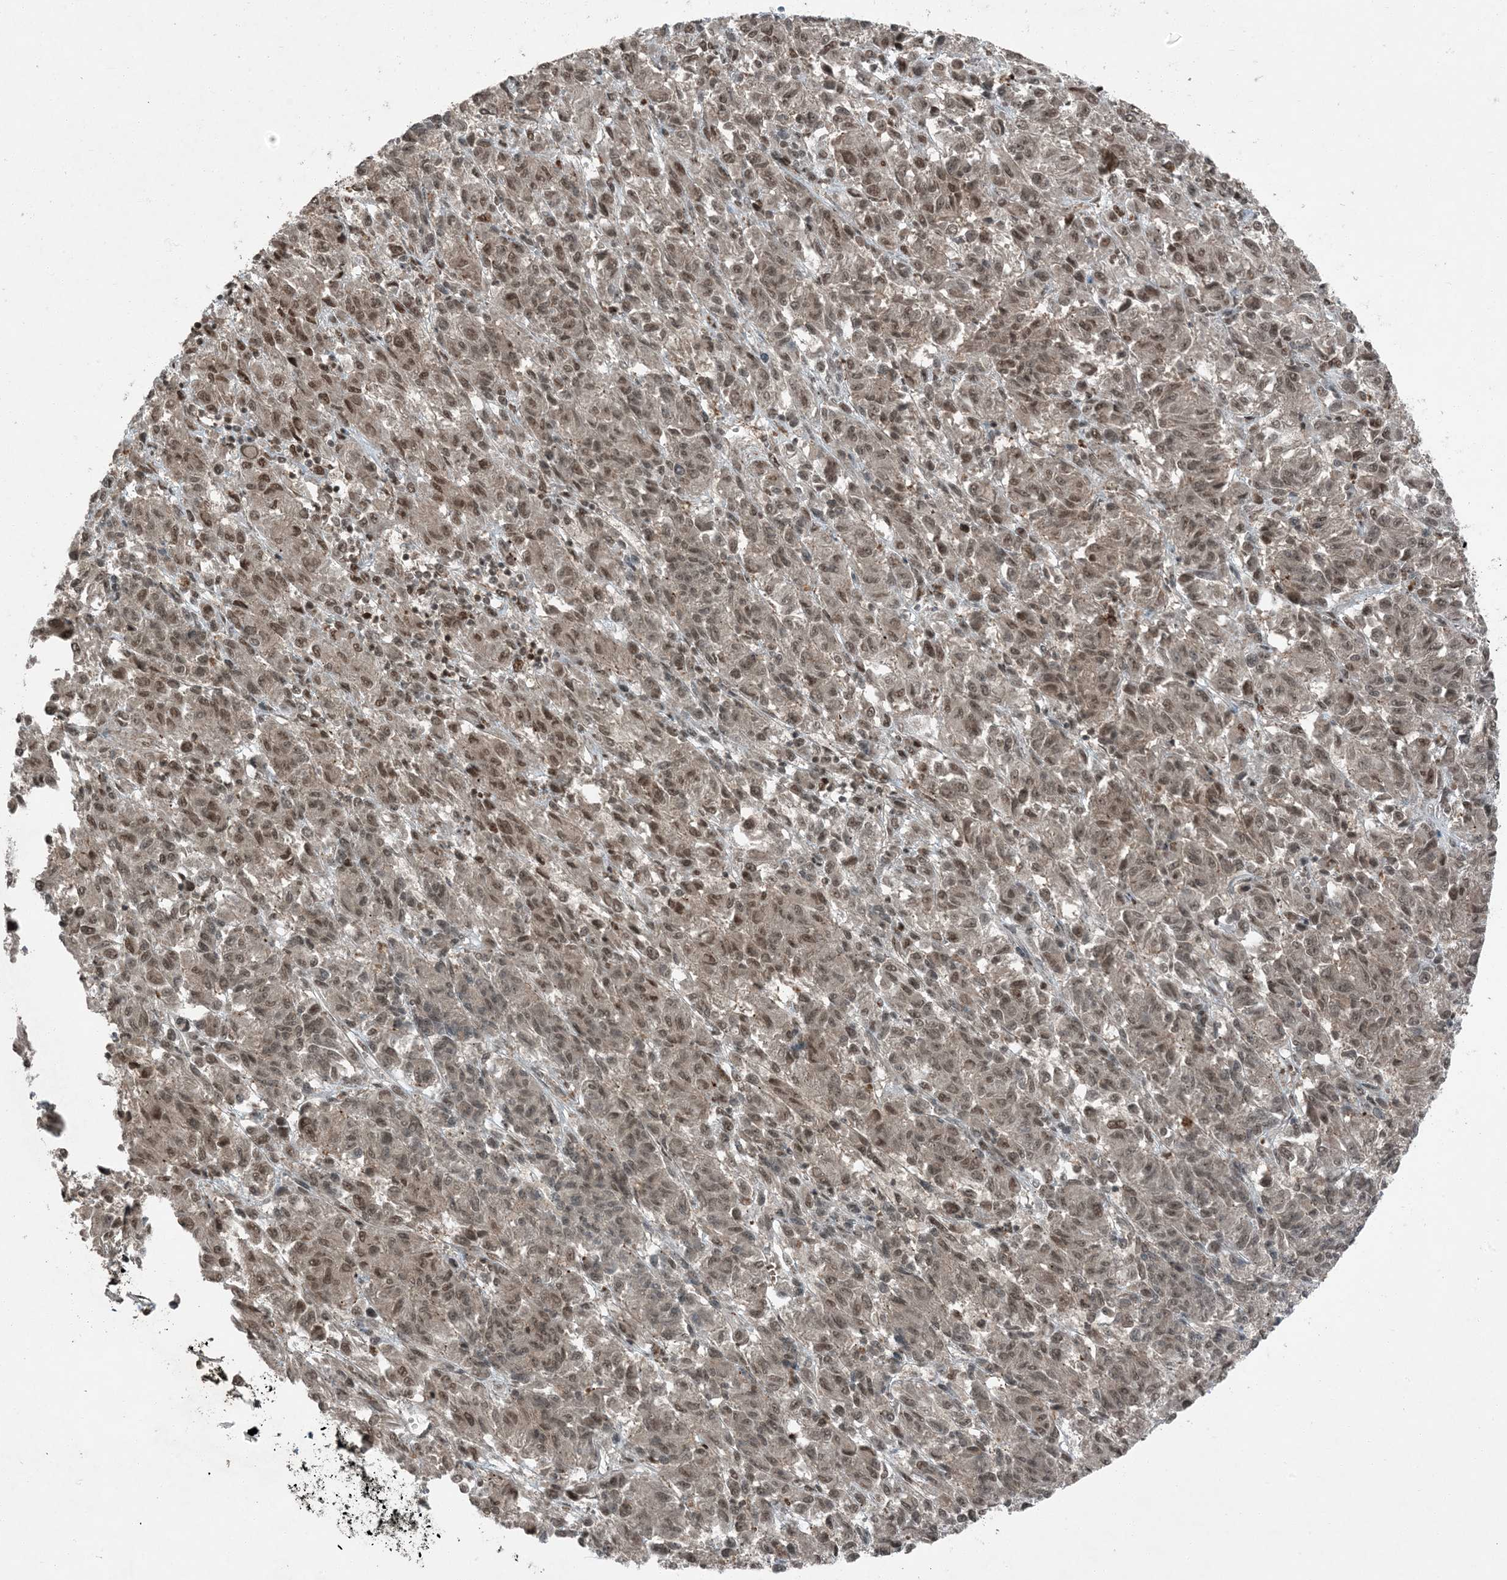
{"staining": {"intensity": "moderate", "quantity": ">75%", "location": "nuclear"}, "tissue": "melanoma", "cell_type": "Tumor cells", "image_type": "cancer", "snomed": [{"axis": "morphology", "description": "Malignant melanoma, Metastatic site"}, {"axis": "topography", "description": "Lung"}], "caption": "Melanoma stained with a protein marker shows moderate staining in tumor cells.", "gene": "TRAPPC12", "patient": {"sex": "male", "age": 64}}